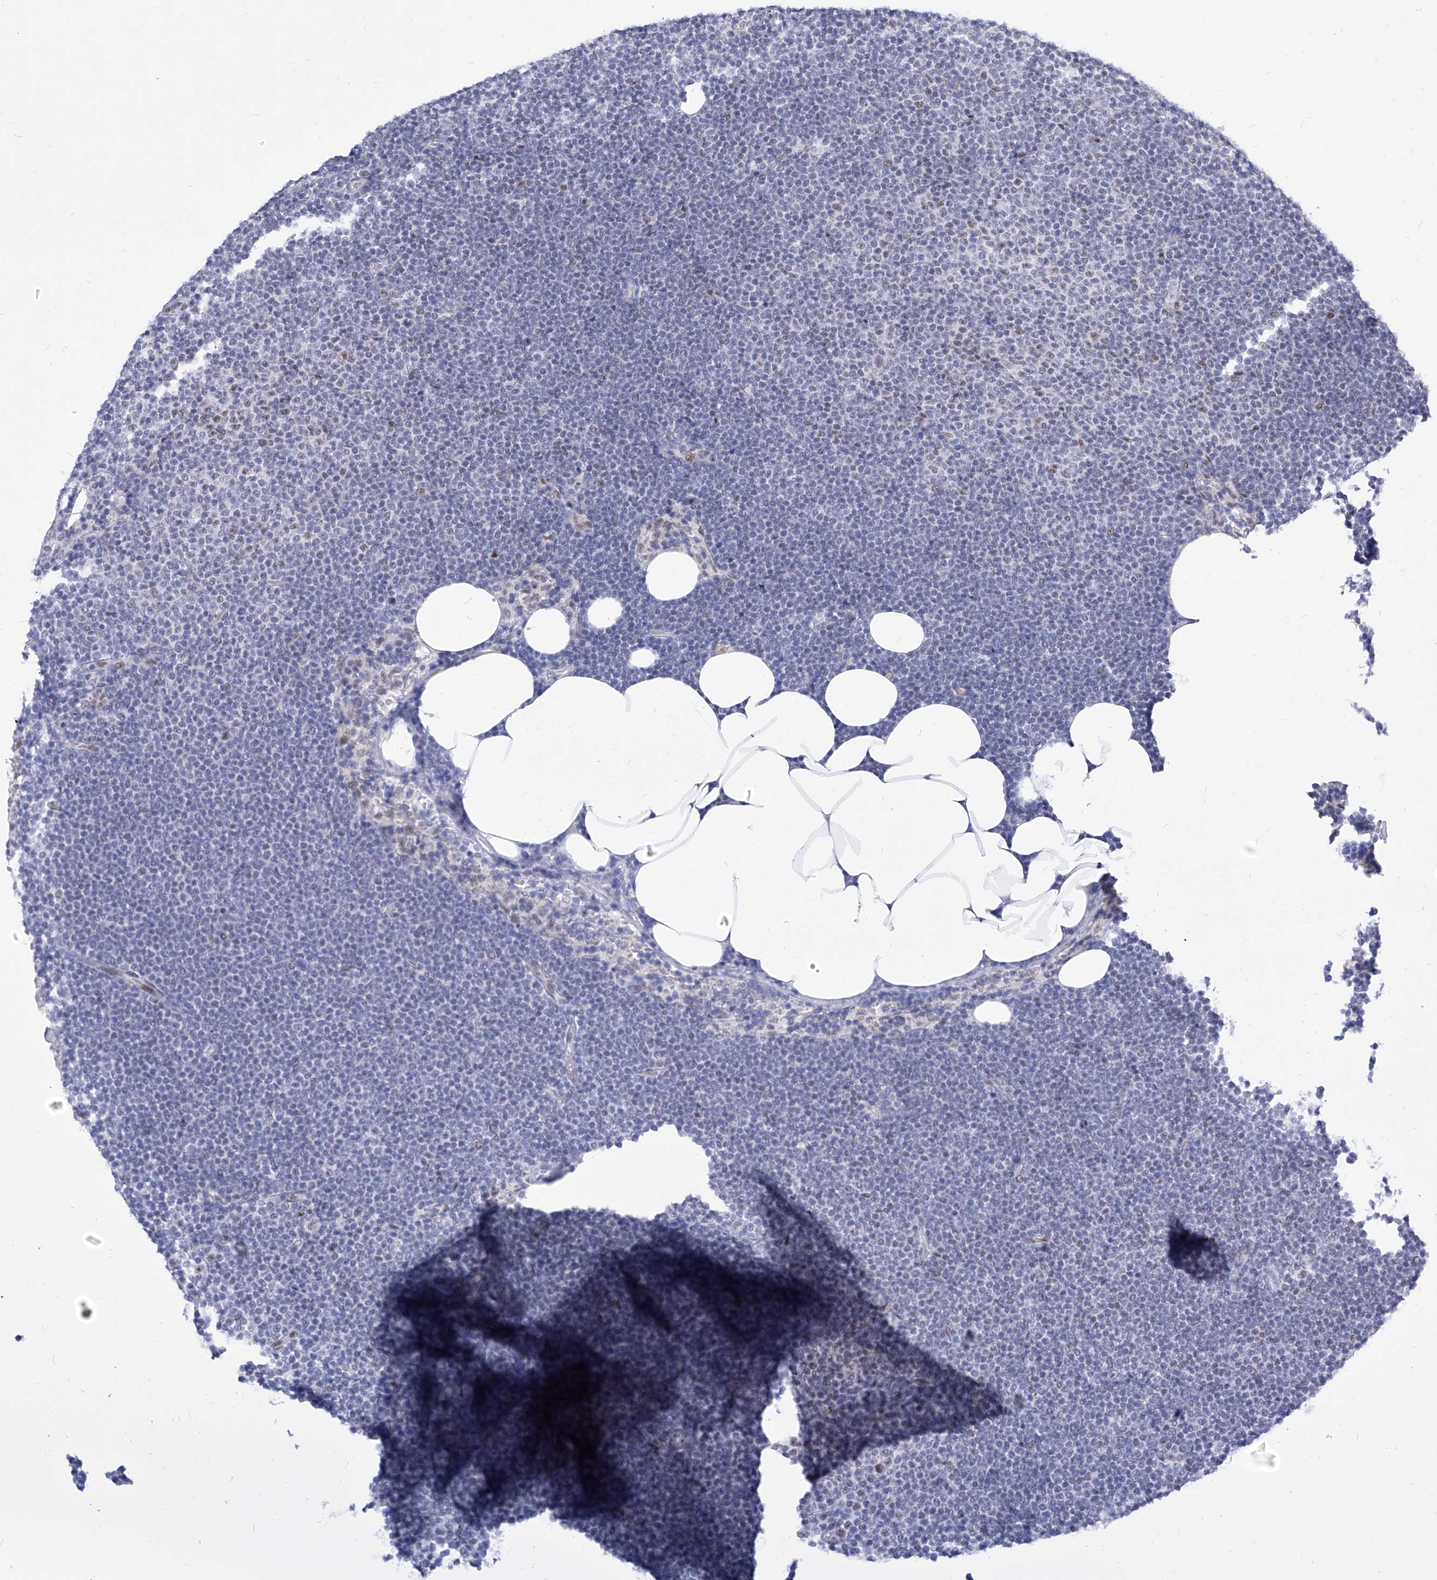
{"staining": {"intensity": "negative", "quantity": "none", "location": "none"}, "tissue": "lymphoma", "cell_type": "Tumor cells", "image_type": "cancer", "snomed": [{"axis": "morphology", "description": "Malignant lymphoma, non-Hodgkin's type, Low grade"}, {"axis": "topography", "description": "Lymph node"}], "caption": "Immunohistochemistry of human lymphoma demonstrates no positivity in tumor cells.", "gene": "ATN1", "patient": {"sex": "female", "age": 53}}